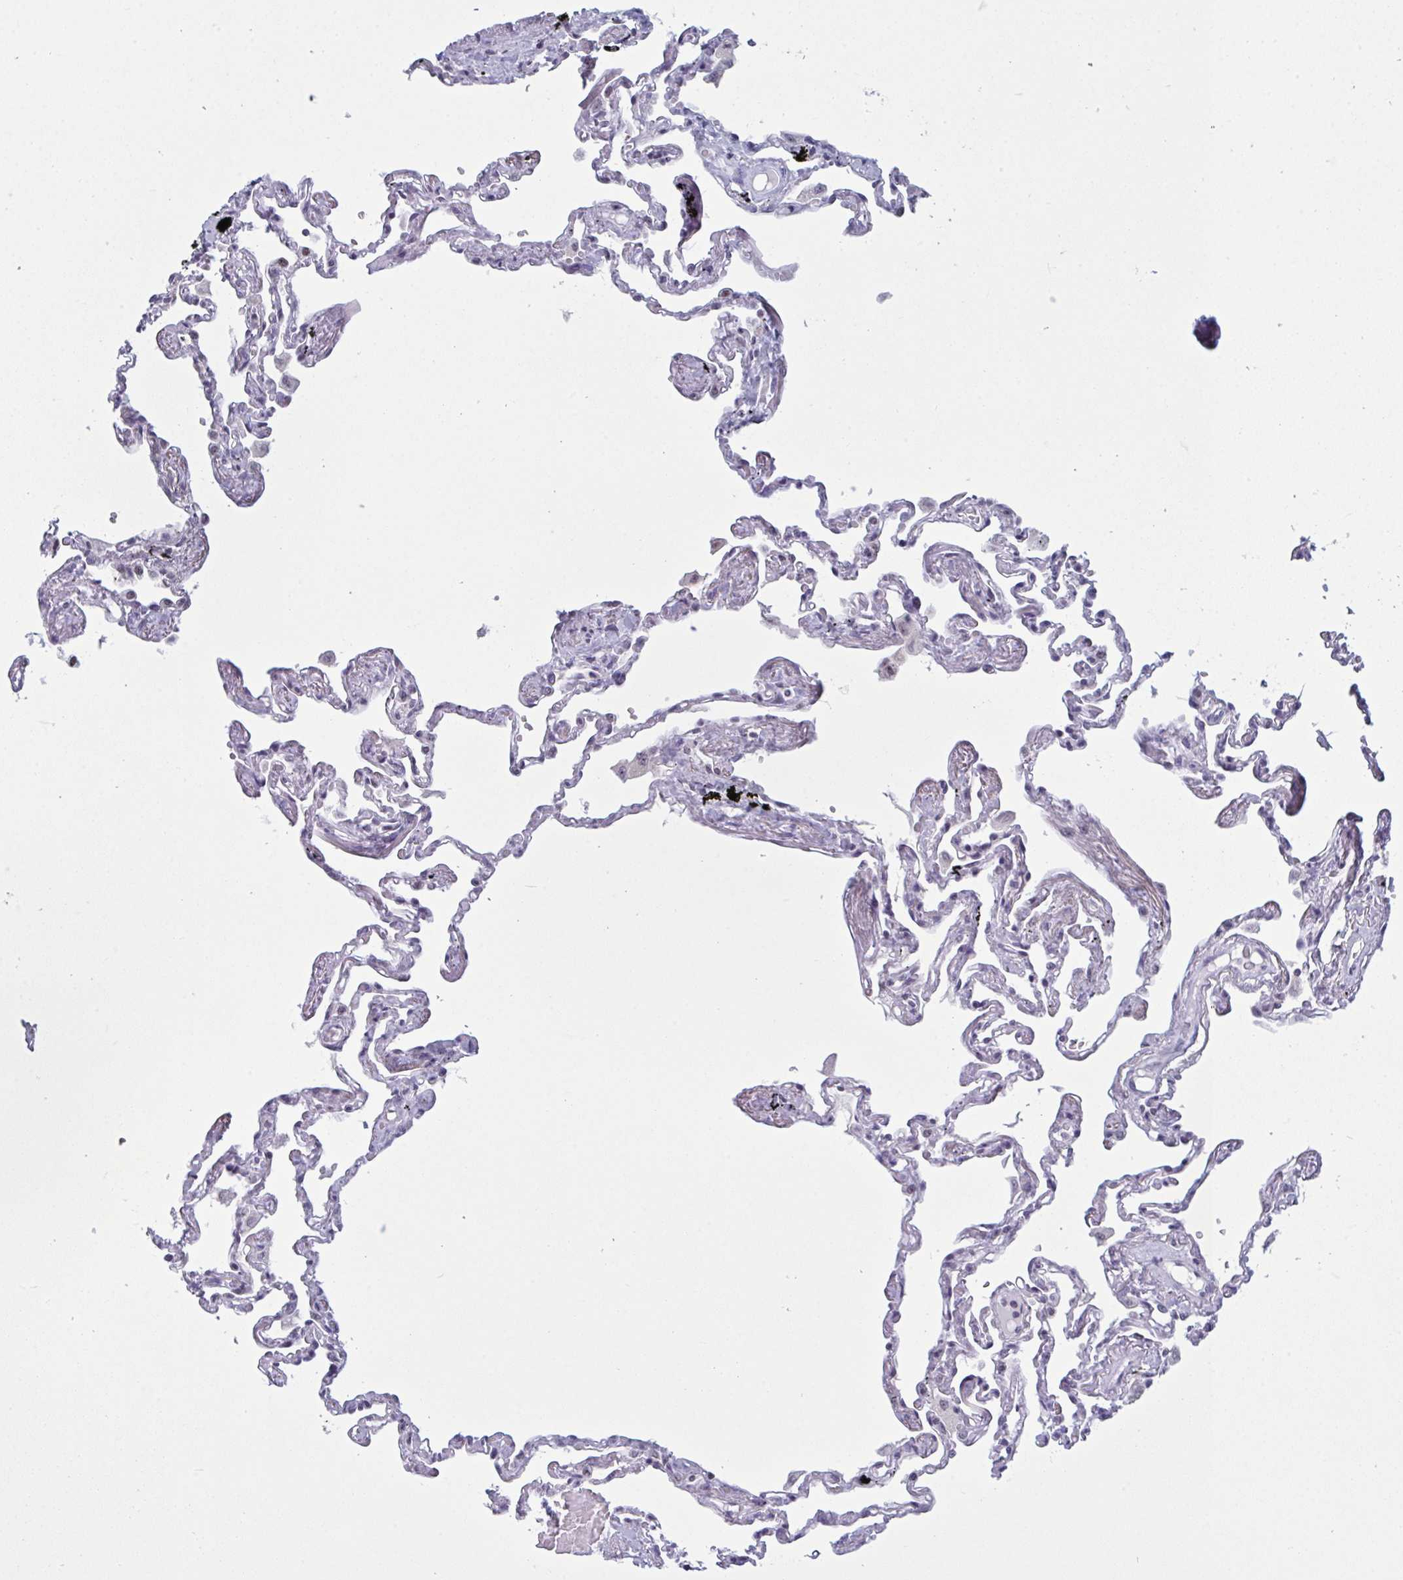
{"staining": {"intensity": "moderate", "quantity": "<25%", "location": "nuclear"}, "tissue": "lung", "cell_type": "Alveolar cells", "image_type": "normal", "snomed": [{"axis": "morphology", "description": "Normal tissue, NOS"}, {"axis": "topography", "description": "Lung"}], "caption": "Immunohistochemical staining of unremarkable lung exhibits <25% levels of moderate nuclear protein positivity in approximately <25% of alveolar cells.", "gene": "TGM6", "patient": {"sex": "female", "age": 67}}